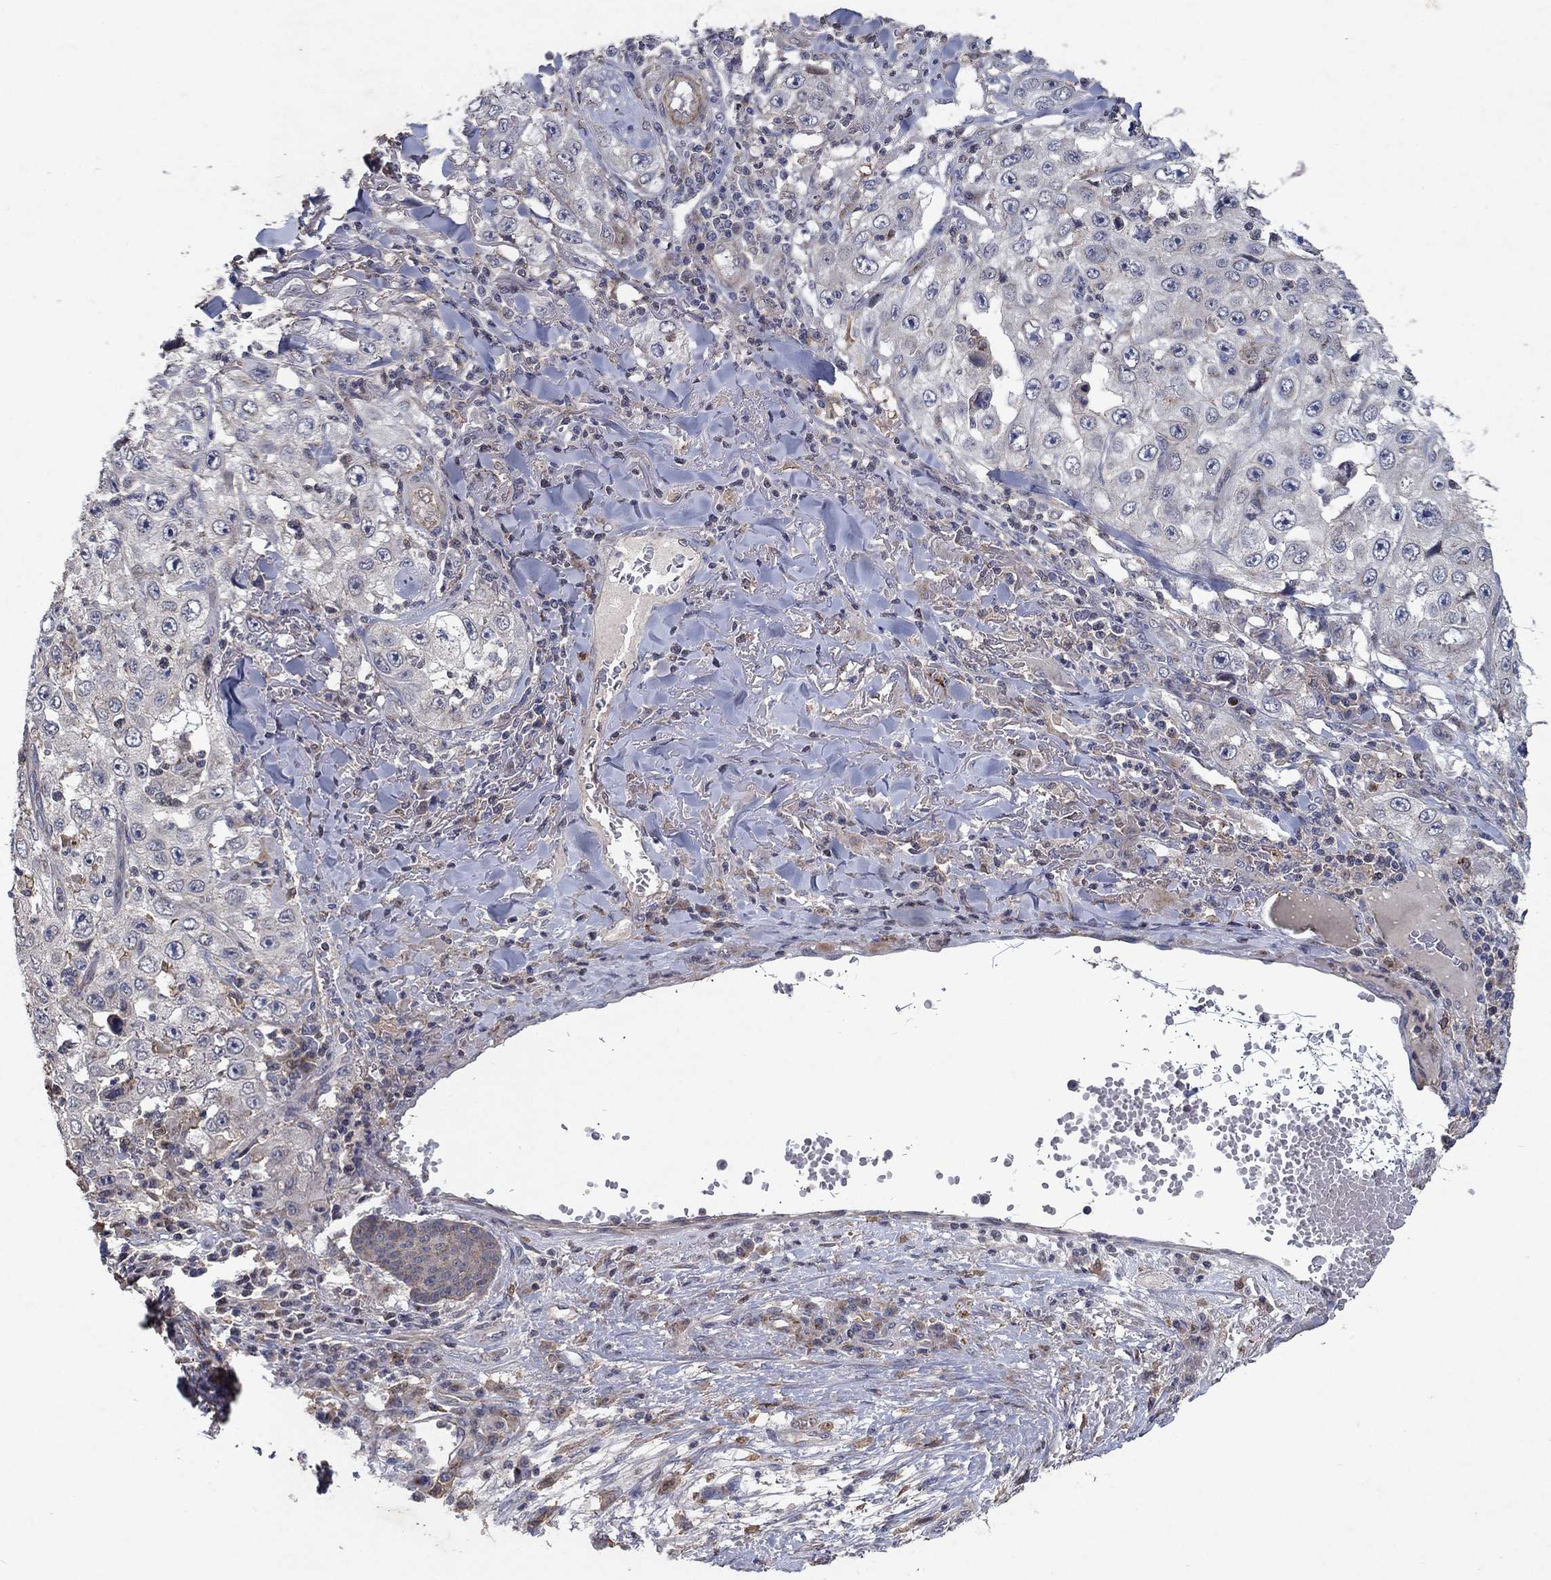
{"staining": {"intensity": "weak", "quantity": "25%-75%", "location": "cytoplasmic/membranous"}, "tissue": "skin cancer", "cell_type": "Tumor cells", "image_type": "cancer", "snomed": [{"axis": "morphology", "description": "Squamous cell carcinoma, NOS"}, {"axis": "topography", "description": "Skin"}], "caption": "Weak cytoplasmic/membranous positivity is present in approximately 25%-75% of tumor cells in skin squamous cell carcinoma.", "gene": "FRG1", "patient": {"sex": "male", "age": 82}}